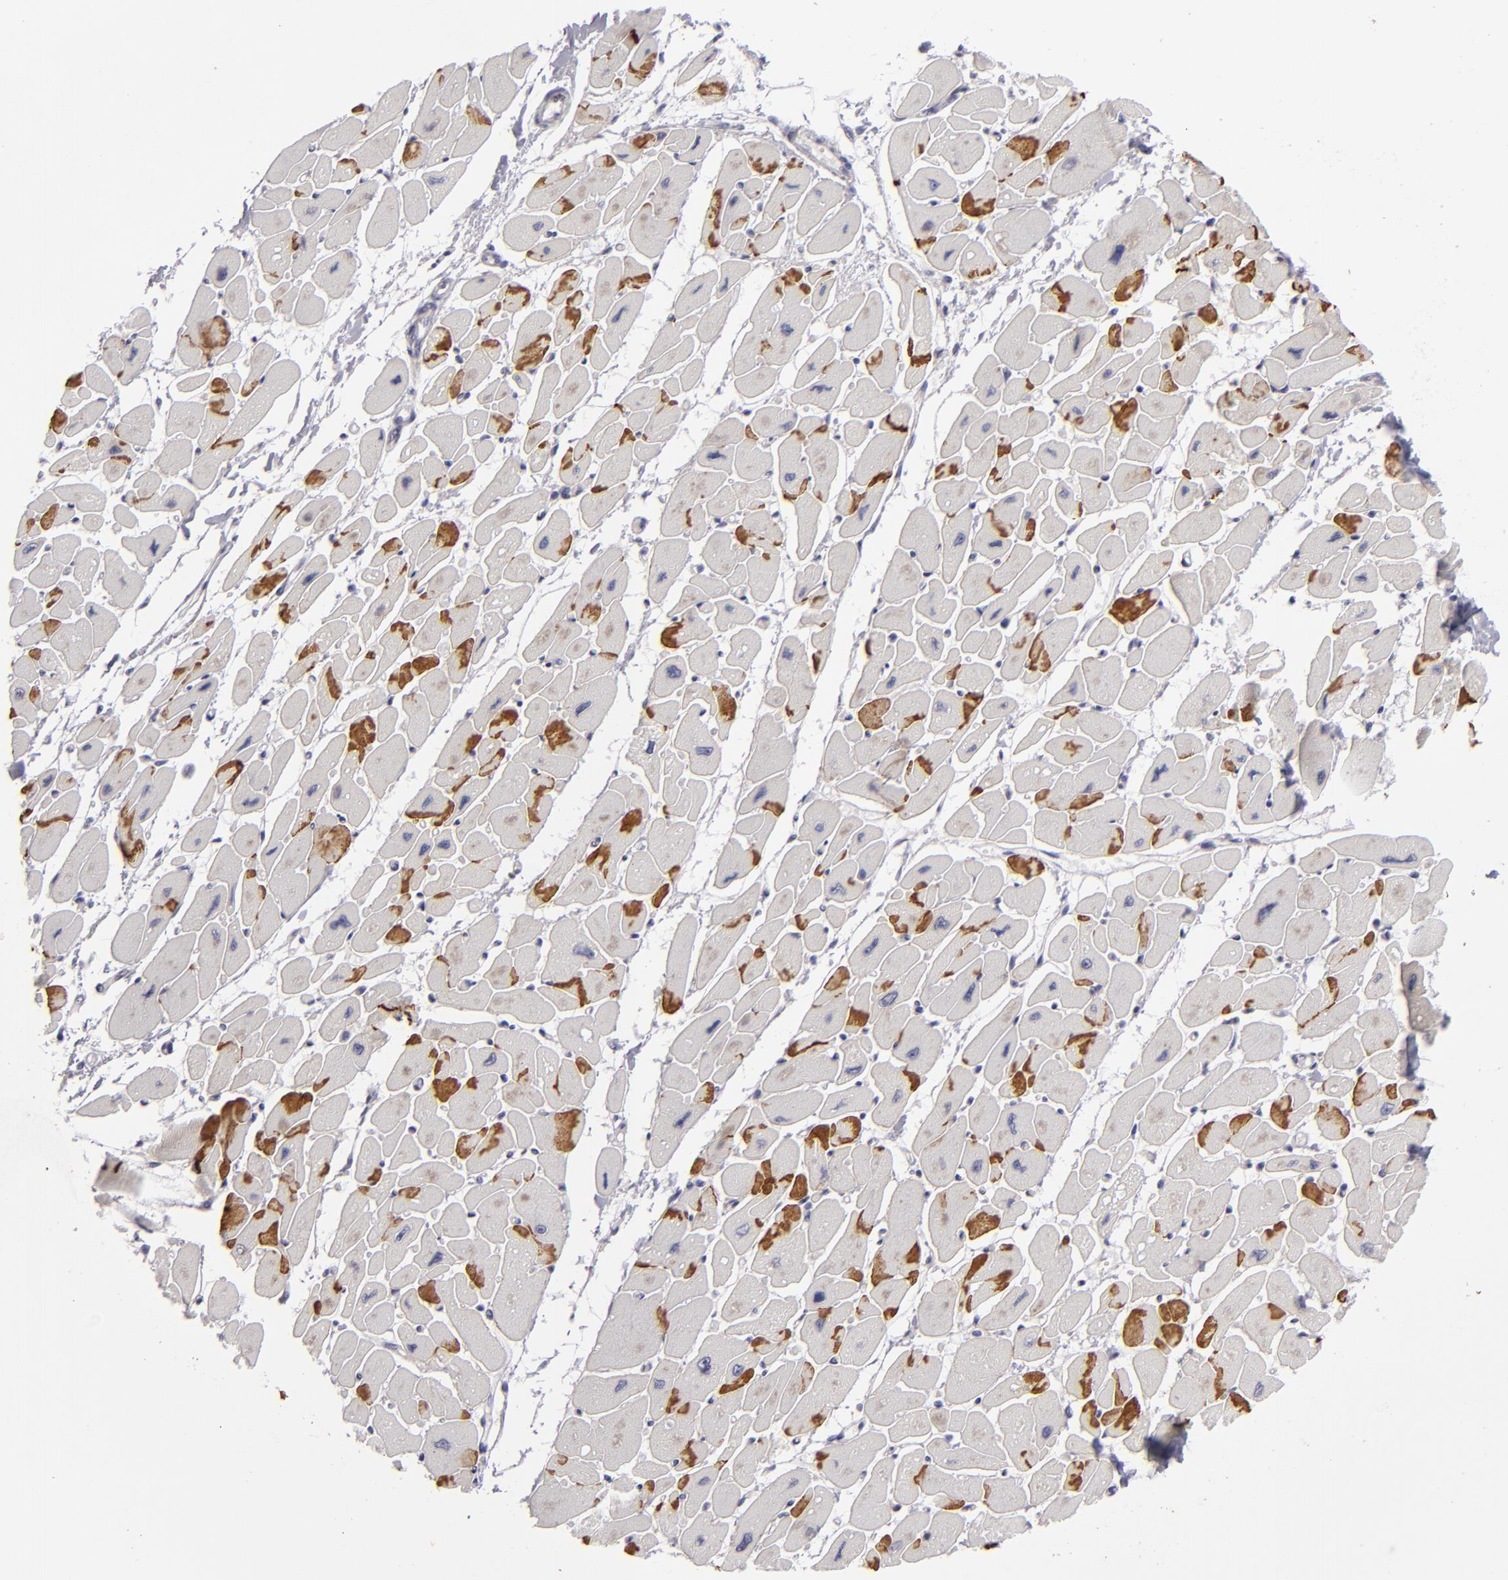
{"staining": {"intensity": "moderate", "quantity": "<25%", "location": "cytoplasmic/membranous"}, "tissue": "heart muscle", "cell_type": "Cardiomyocytes", "image_type": "normal", "snomed": [{"axis": "morphology", "description": "Normal tissue, NOS"}, {"axis": "topography", "description": "Heart"}], "caption": "DAB immunohistochemical staining of normal human heart muscle exhibits moderate cytoplasmic/membranous protein positivity in approximately <25% of cardiomyocytes.", "gene": "JUP", "patient": {"sex": "female", "age": 54}}